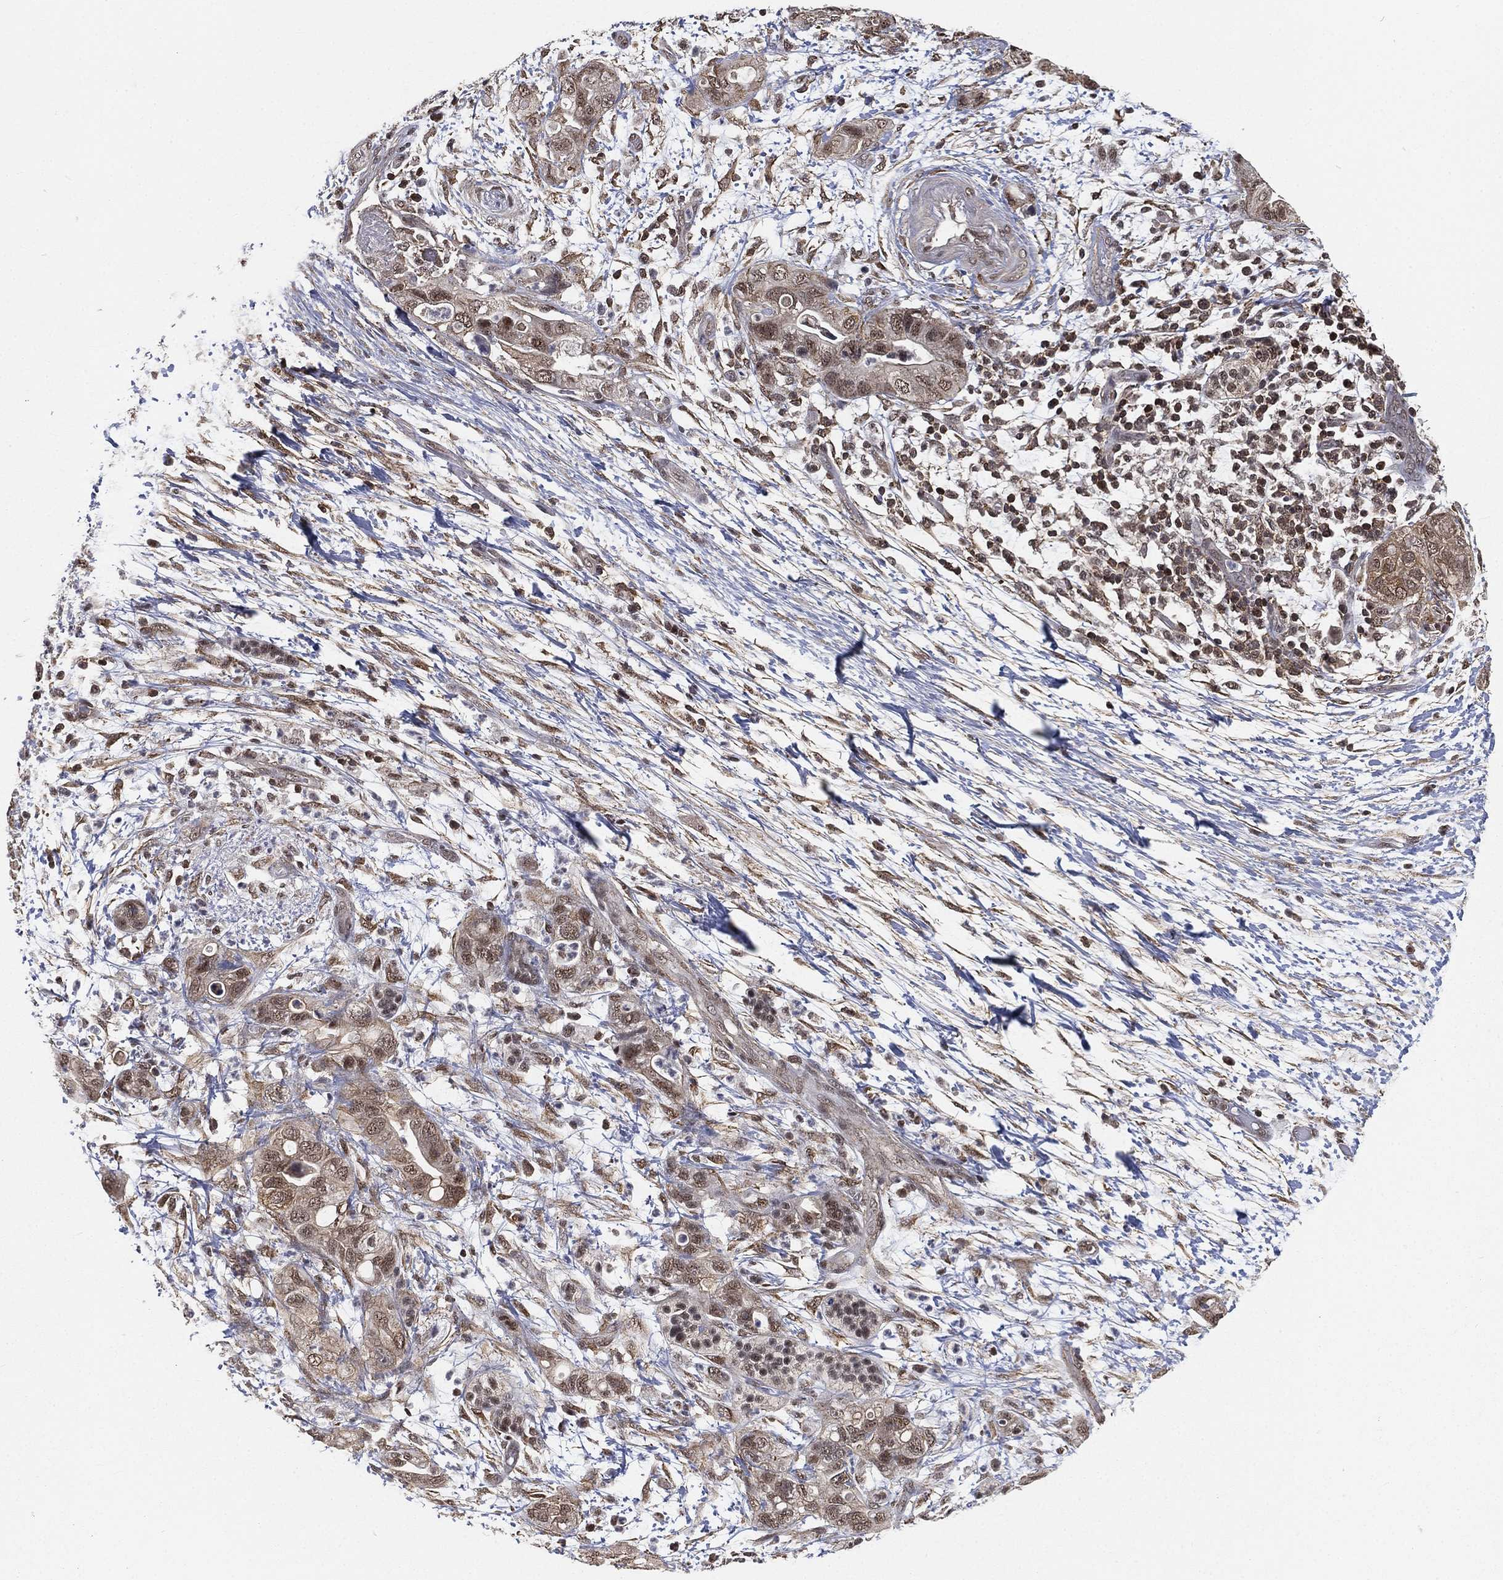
{"staining": {"intensity": "weak", "quantity": "25%-75%", "location": "nuclear"}, "tissue": "pancreatic cancer", "cell_type": "Tumor cells", "image_type": "cancer", "snomed": [{"axis": "morphology", "description": "Adenocarcinoma, NOS"}, {"axis": "topography", "description": "Pancreas"}], "caption": "The immunohistochemical stain shows weak nuclear positivity in tumor cells of adenocarcinoma (pancreatic) tissue.", "gene": "RSRC2", "patient": {"sex": "female", "age": 72}}